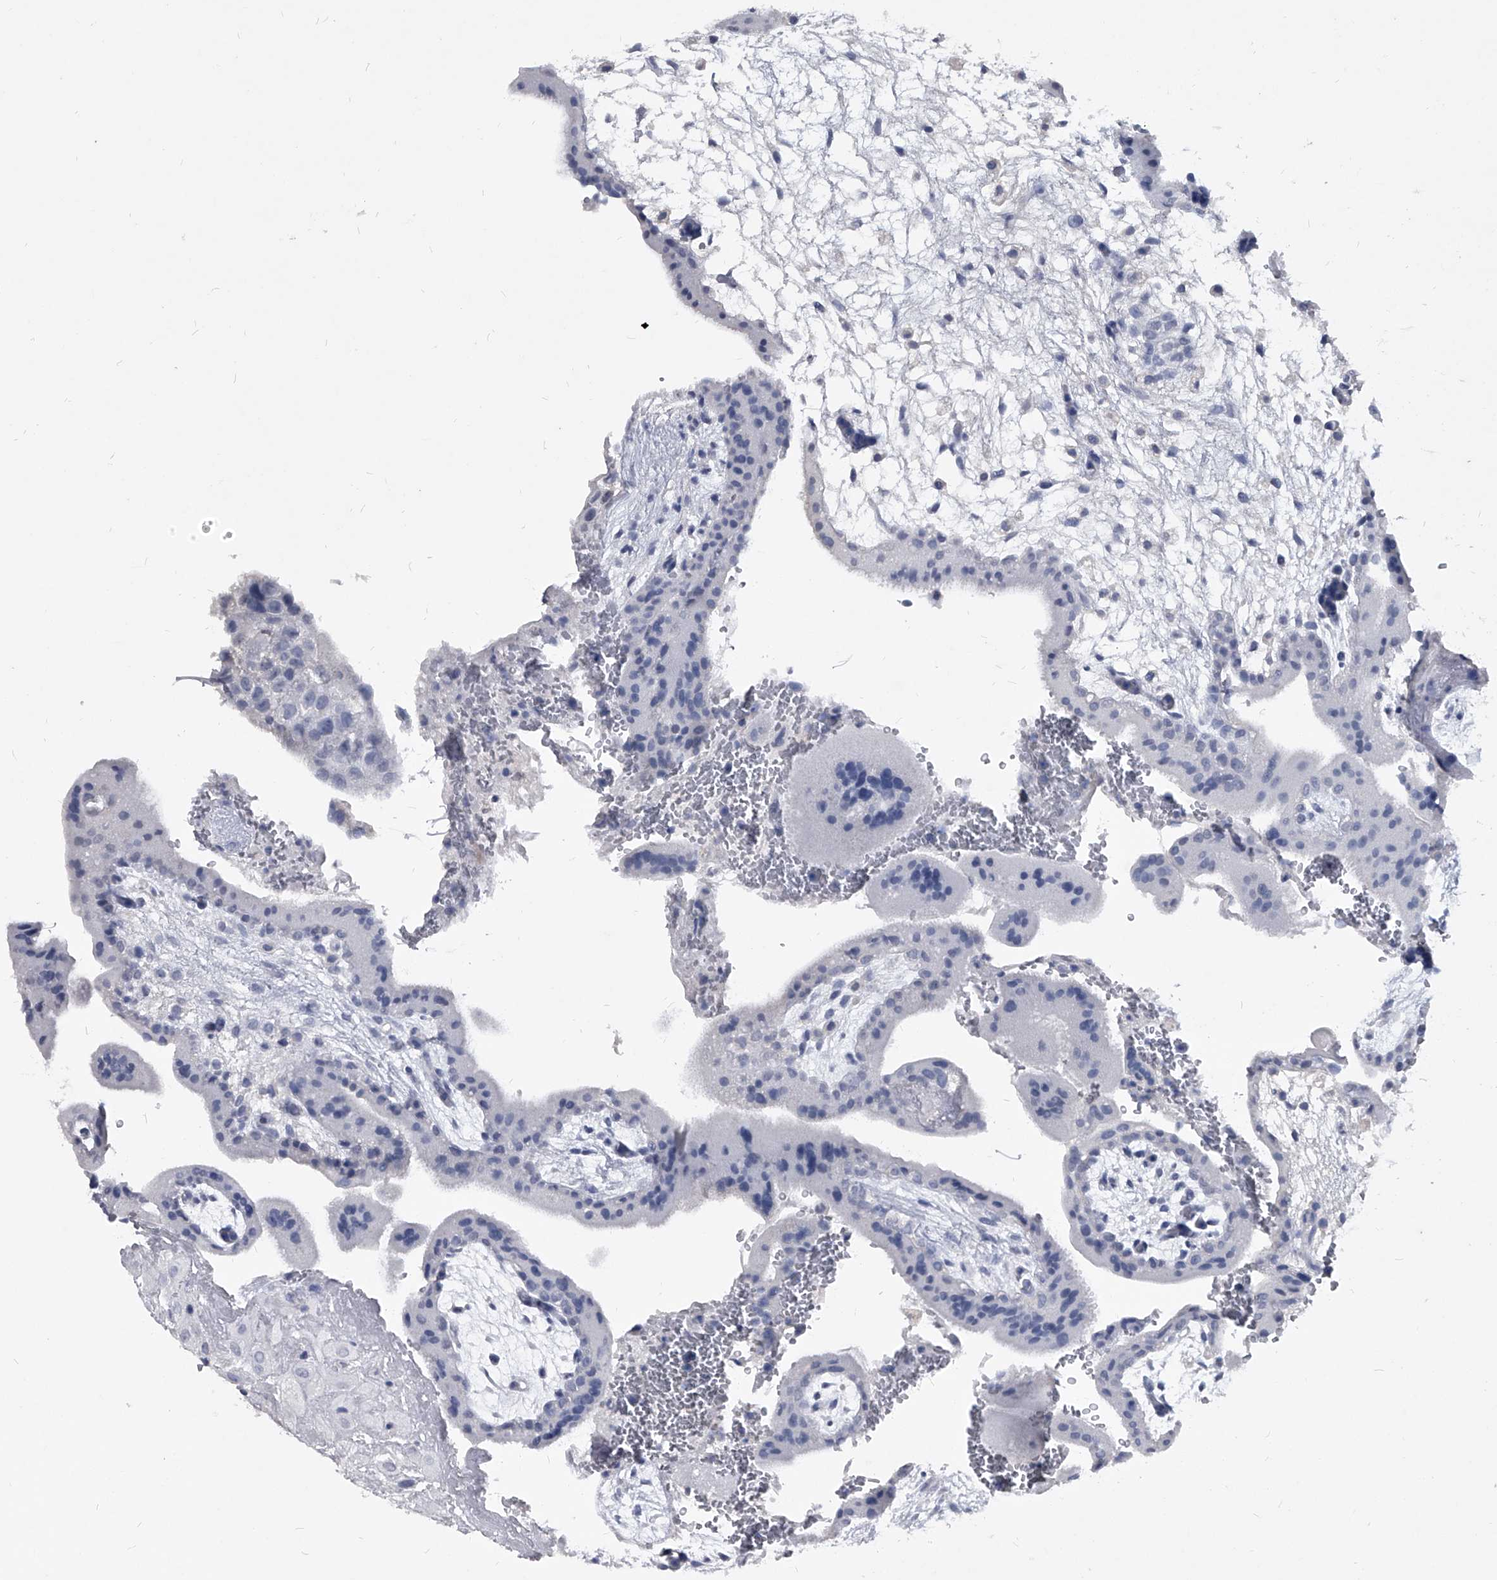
{"staining": {"intensity": "negative", "quantity": "none", "location": "none"}, "tissue": "placenta", "cell_type": "Trophoblastic cells", "image_type": "normal", "snomed": [{"axis": "morphology", "description": "Normal tissue, NOS"}, {"axis": "topography", "description": "Placenta"}], "caption": "An image of human placenta is negative for staining in trophoblastic cells. (Brightfield microscopy of DAB immunohistochemistry at high magnification).", "gene": "BCAS1", "patient": {"sex": "female", "age": 35}}